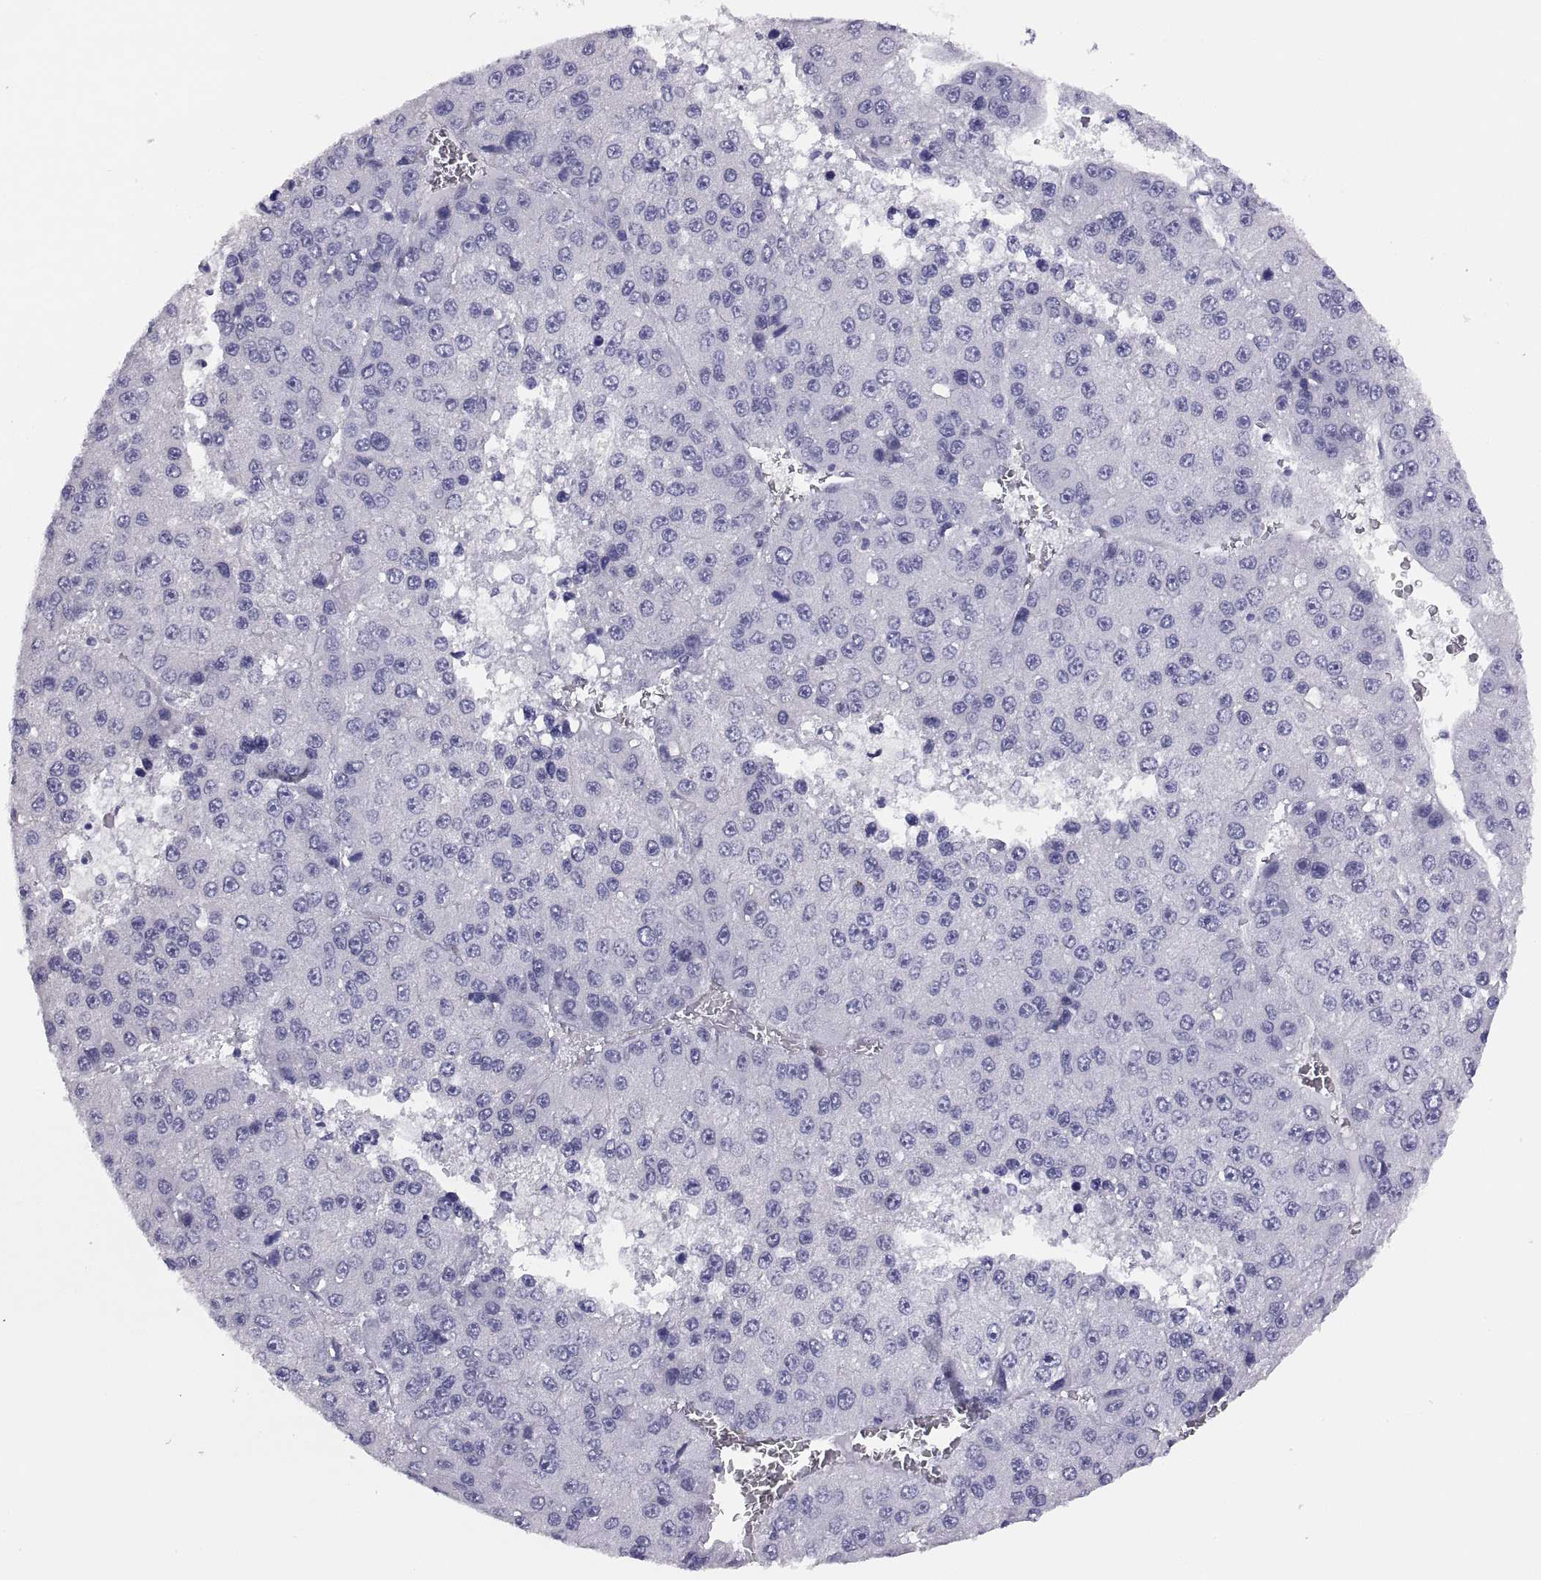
{"staining": {"intensity": "negative", "quantity": "none", "location": "none"}, "tissue": "liver cancer", "cell_type": "Tumor cells", "image_type": "cancer", "snomed": [{"axis": "morphology", "description": "Carcinoma, Hepatocellular, NOS"}, {"axis": "topography", "description": "Liver"}], "caption": "Immunohistochemical staining of human liver cancer demonstrates no significant staining in tumor cells.", "gene": "STRC", "patient": {"sex": "female", "age": 73}}